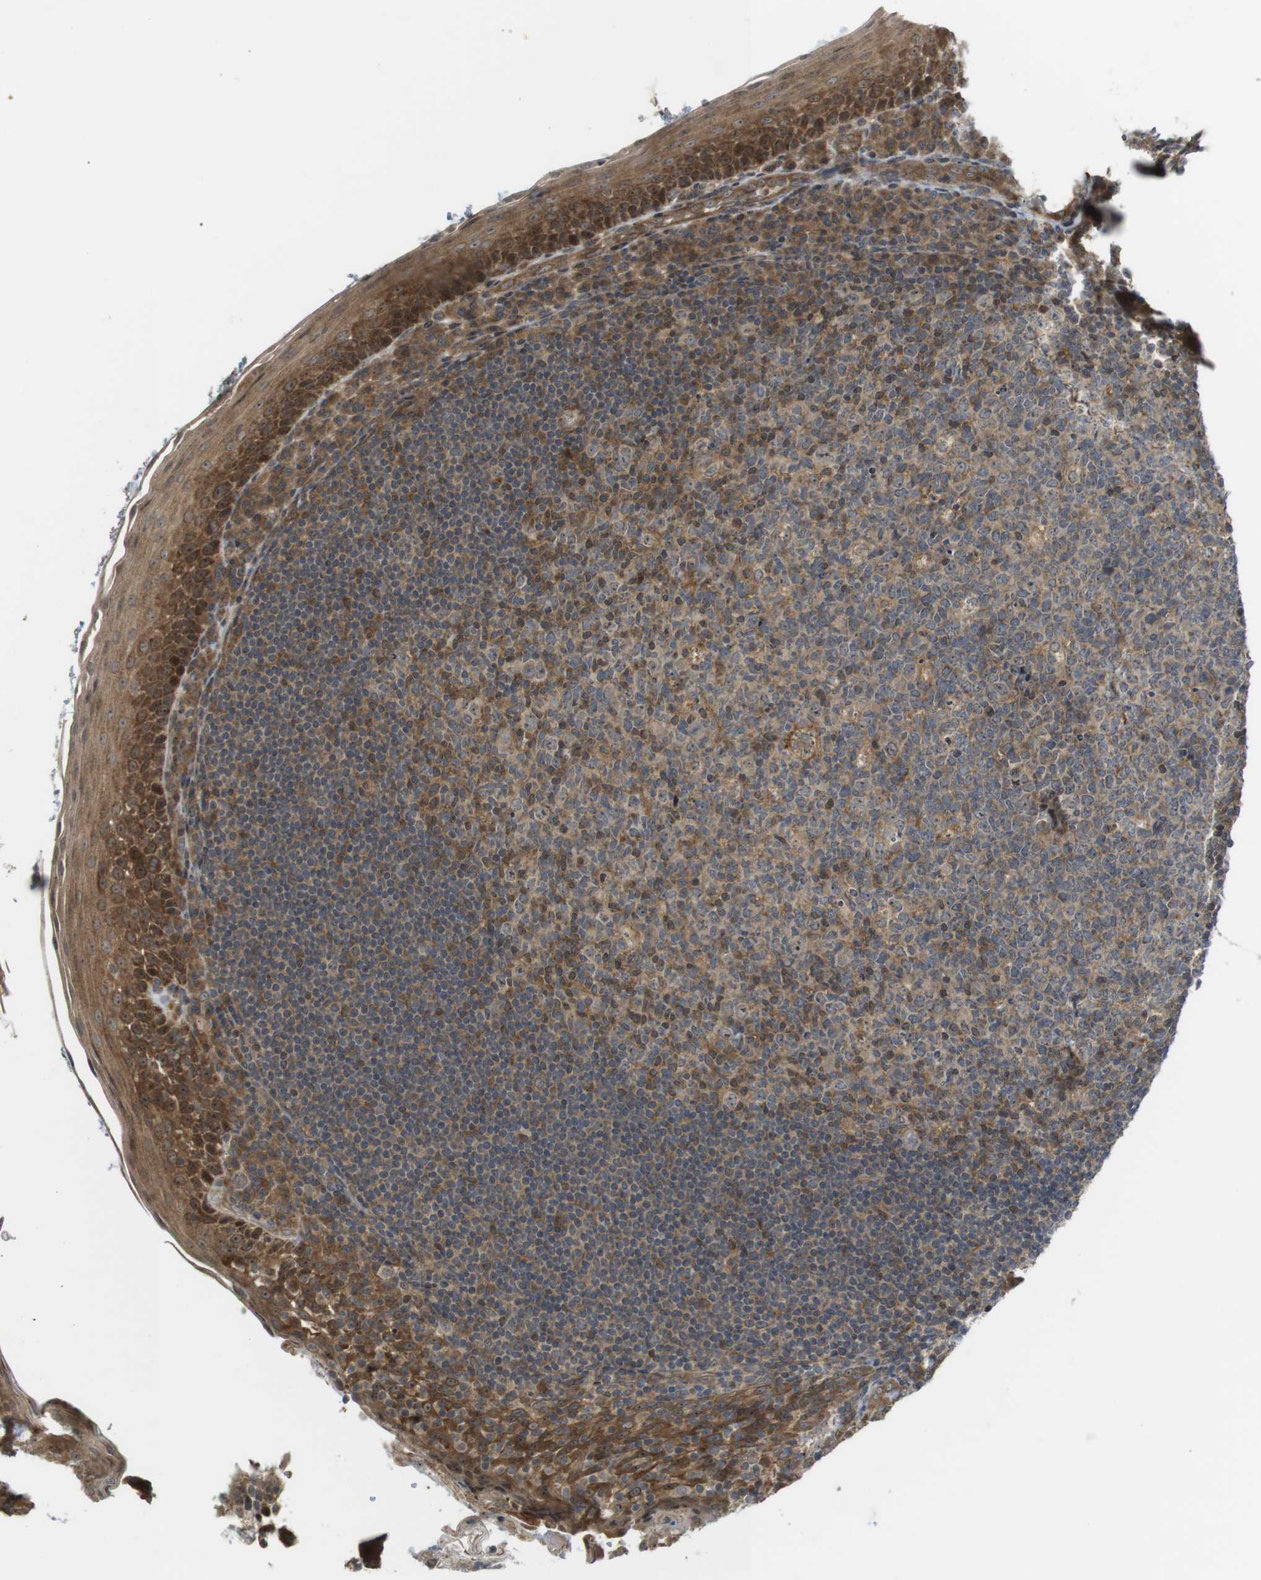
{"staining": {"intensity": "moderate", "quantity": "25%-75%", "location": "cytoplasmic/membranous"}, "tissue": "tonsil", "cell_type": "Germinal center cells", "image_type": "normal", "snomed": [{"axis": "morphology", "description": "Normal tissue, NOS"}, {"axis": "topography", "description": "Tonsil"}], "caption": "There is medium levels of moderate cytoplasmic/membranous positivity in germinal center cells of normal tonsil, as demonstrated by immunohistochemical staining (brown color).", "gene": "CC2D1A", "patient": {"sex": "male", "age": 17}}